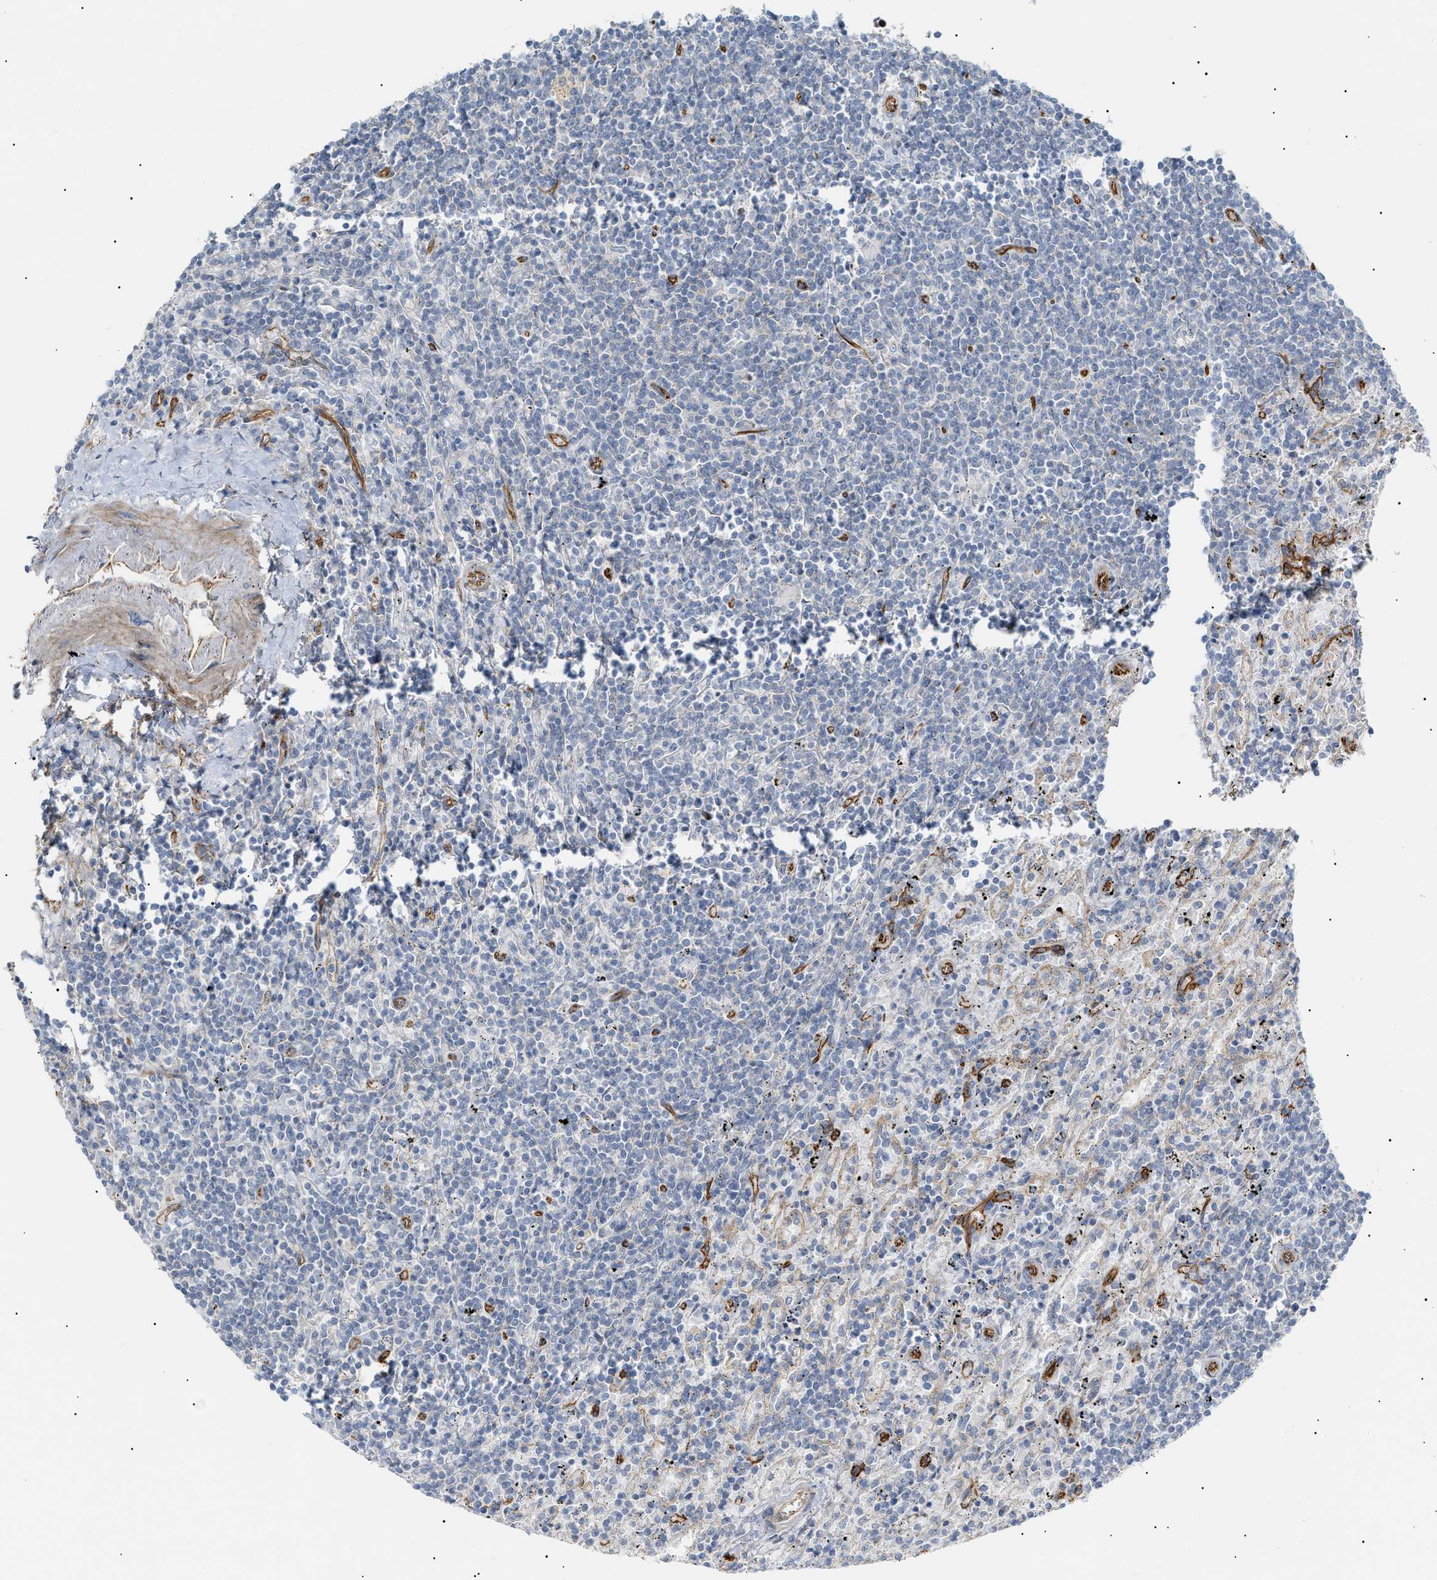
{"staining": {"intensity": "negative", "quantity": "none", "location": "none"}, "tissue": "lymphoma", "cell_type": "Tumor cells", "image_type": "cancer", "snomed": [{"axis": "morphology", "description": "Malignant lymphoma, non-Hodgkin's type, Low grade"}, {"axis": "topography", "description": "Spleen"}], "caption": "IHC photomicrograph of neoplastic tissue: human lymphoma stained with DAB shows no significant protein expression in tumor cells. (Brightfield microscopy of DAB (3,3'-diaminobenzidine) immunohistochemistry (IHC) at high magnification).", "gene": "ZFHX2", "patient": {"sex": "male", "age": 76}}